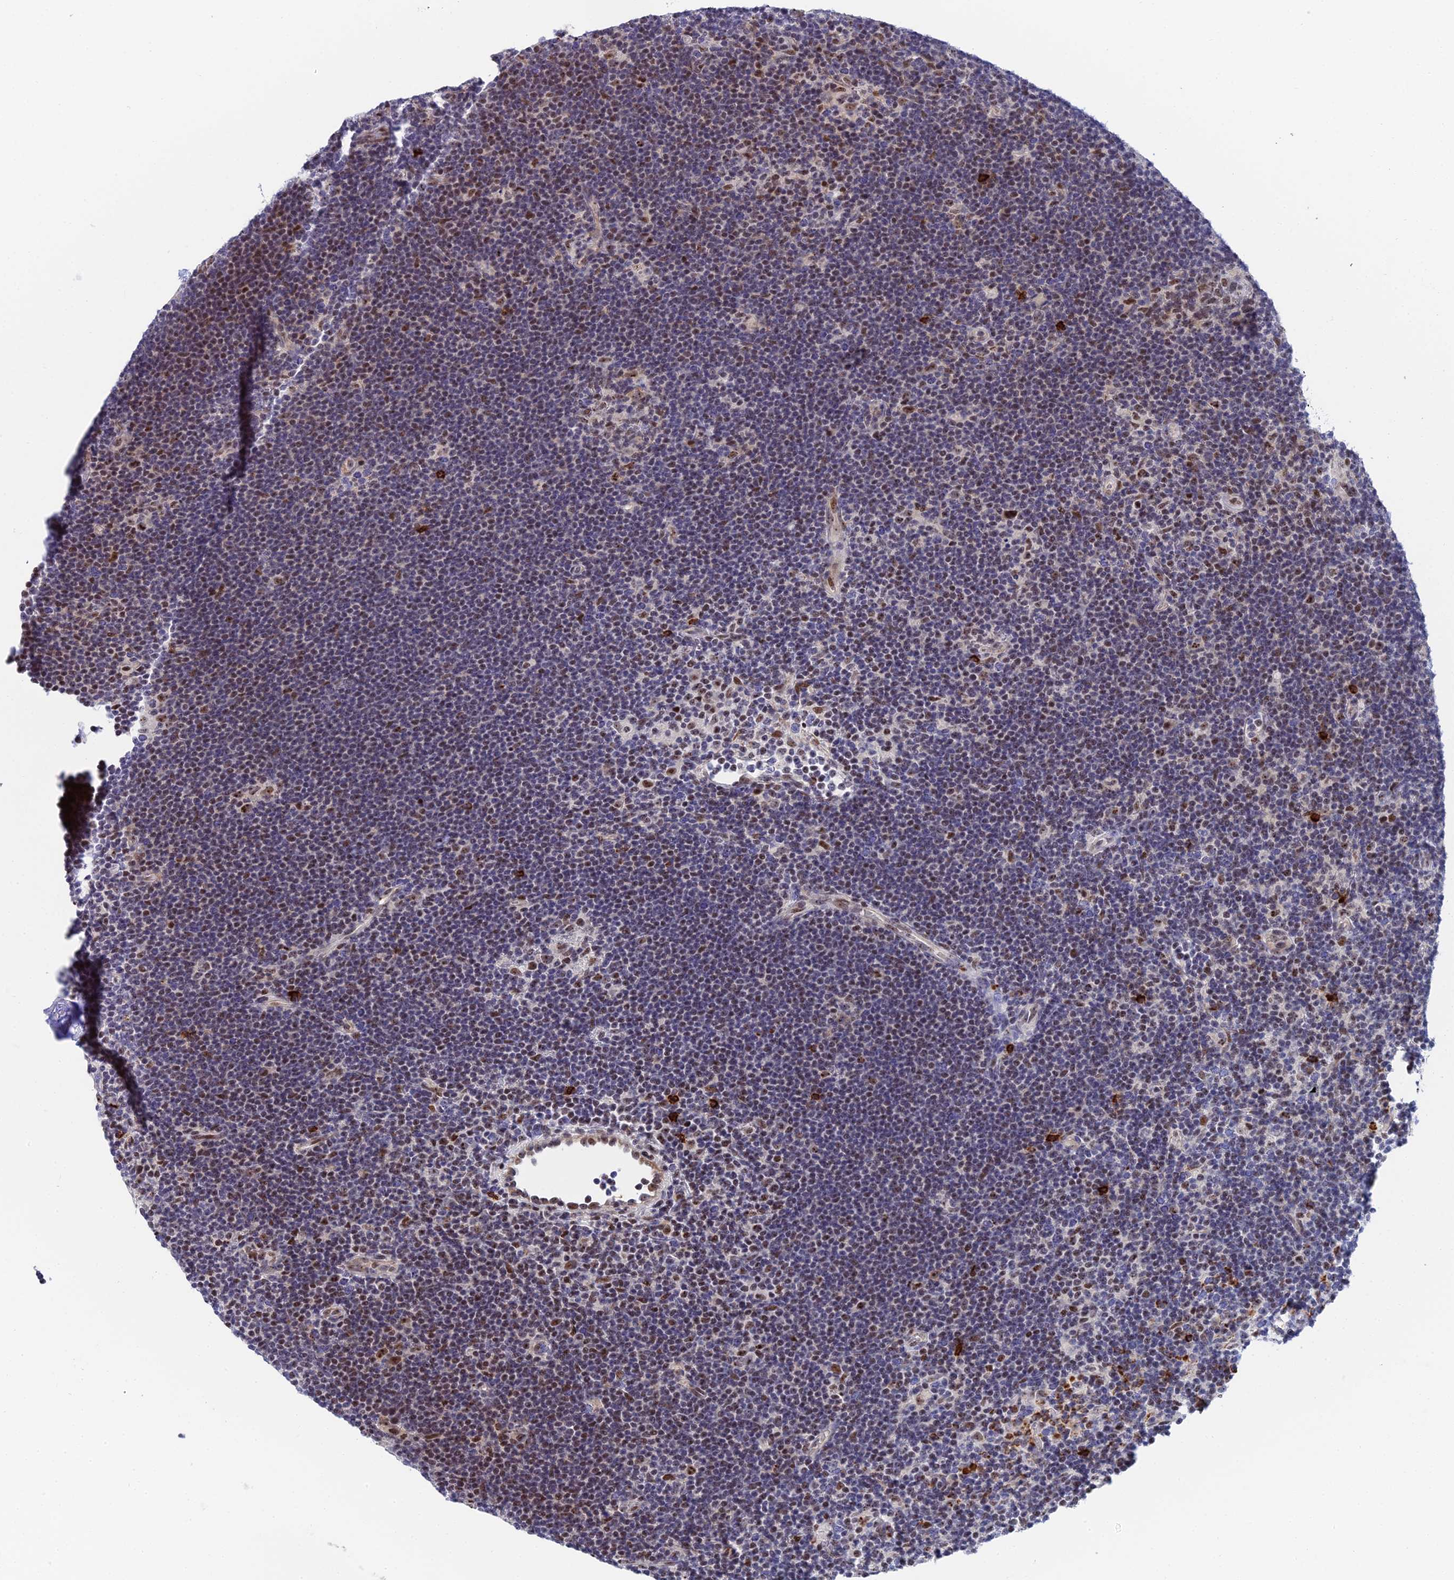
{"staining": {"intensity": "moderate", "quantity": ">75%", "location": "nuclear"}, "tissue": "lymphoma", "cell_type": "Tumor cells", "image_type": "cancer", "snomed": [{"axis": "morphology", "description": "Hodgkin's disease, NOS"}, {"axis": "topography", "description": "Lymph node"}], "caption": "This micrograph demonstrates IHC staining of human Hodgkin's disease, with medium moderate nuclear expression in about >75% of tumor cells.", "gene": "TIFA", "patient": {"sex": "female", "age": 57}}